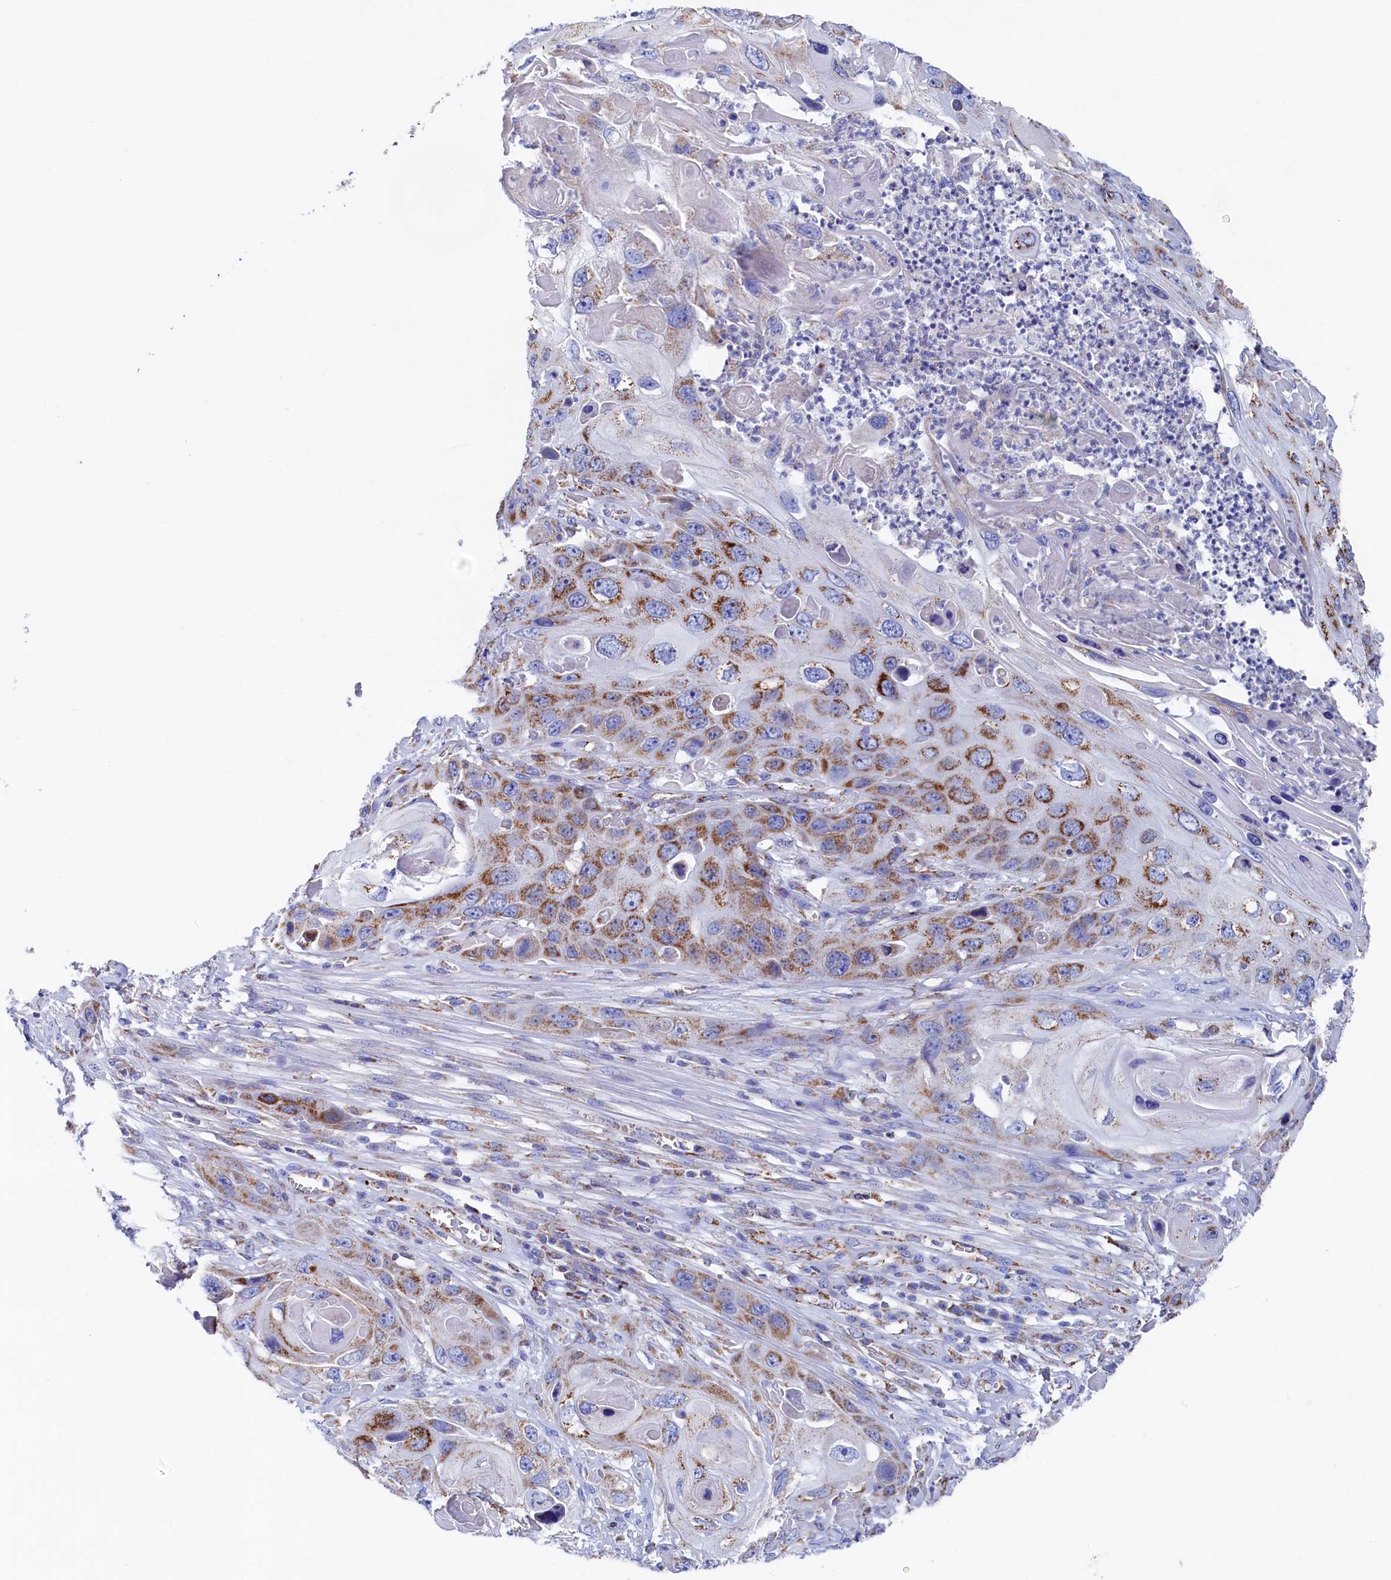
{"staining": {"intensity": "moderate", "quantity": ">75%", "location": "cytoplasmic/membranous"}, "tissue": "skin cancer", "cell_type": "Tumor cells", "image_type": "cancer", "snomed": [{"axis": "morphology", "description": "Squamous cell carcinoma, NOS"}, {"axis": "topography", "description": "Skin"}], "caption": "This is a histology image of IHC staining of skin squamous cell carcinoma, which shows moderate expression in the cytoplasmic/membranous of tumor cells.", "gene": "MMAB", "patient": {"sex": "male", "age": 55}}